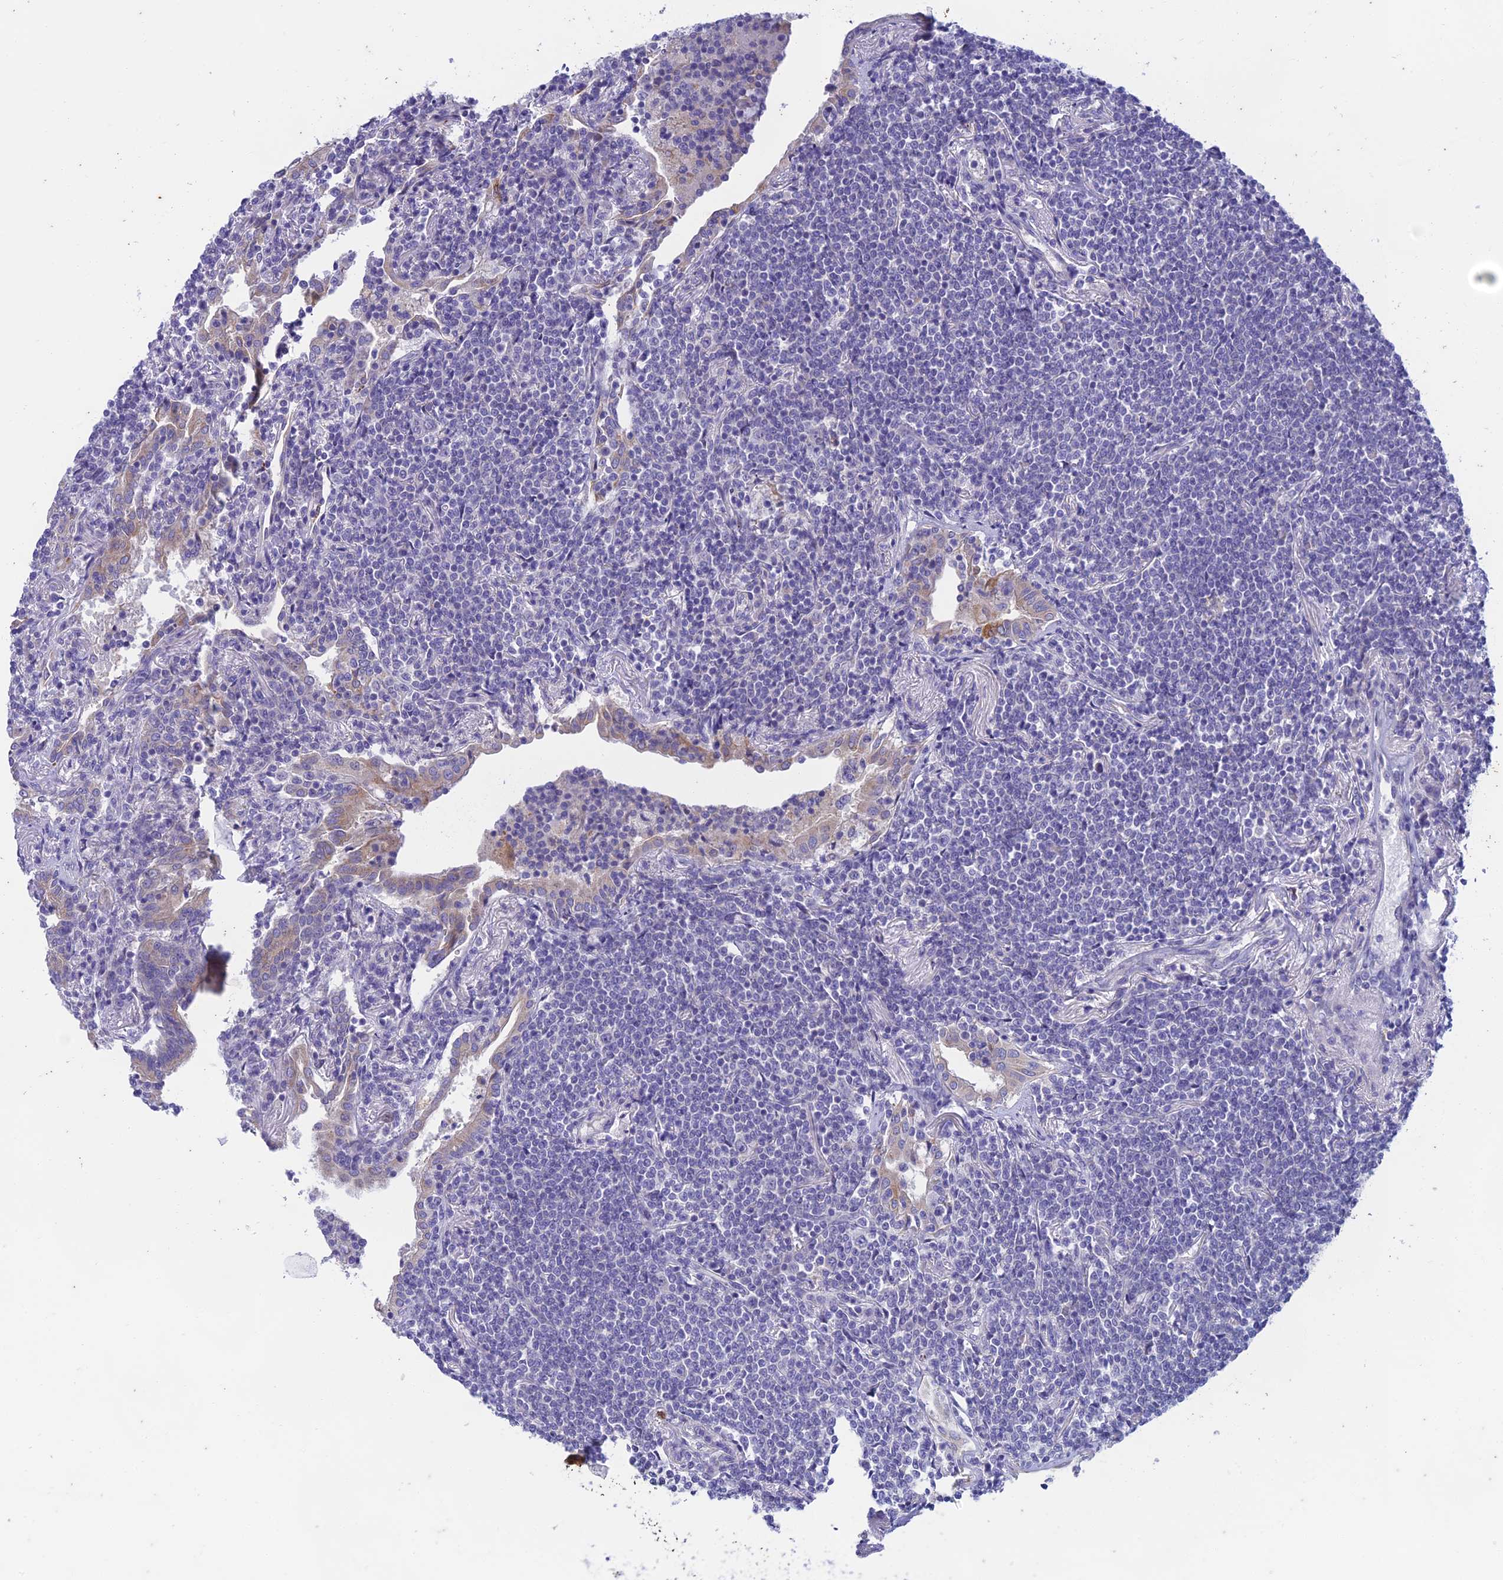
{"staining": {"intensity": "negative", "quantity": "none", "location": "none"}, "tissue": "lymphoma", "cell_type": "Tumor cells", "image_type": "cancer", "snomed": [{"axis": "morphology", "description": "Malignant lymphoma, non-Hodgkin's type, Low grade"}, {"axis": "topography", "description": "Lung"}], "caption": "Histopathology image shows no protein expression in tumor cells of low-grade malignant lymphoma, non-Hodgkin's type tissue.", "gene": "PTCD2", "patient": {"sex": "female", "age": 71}}